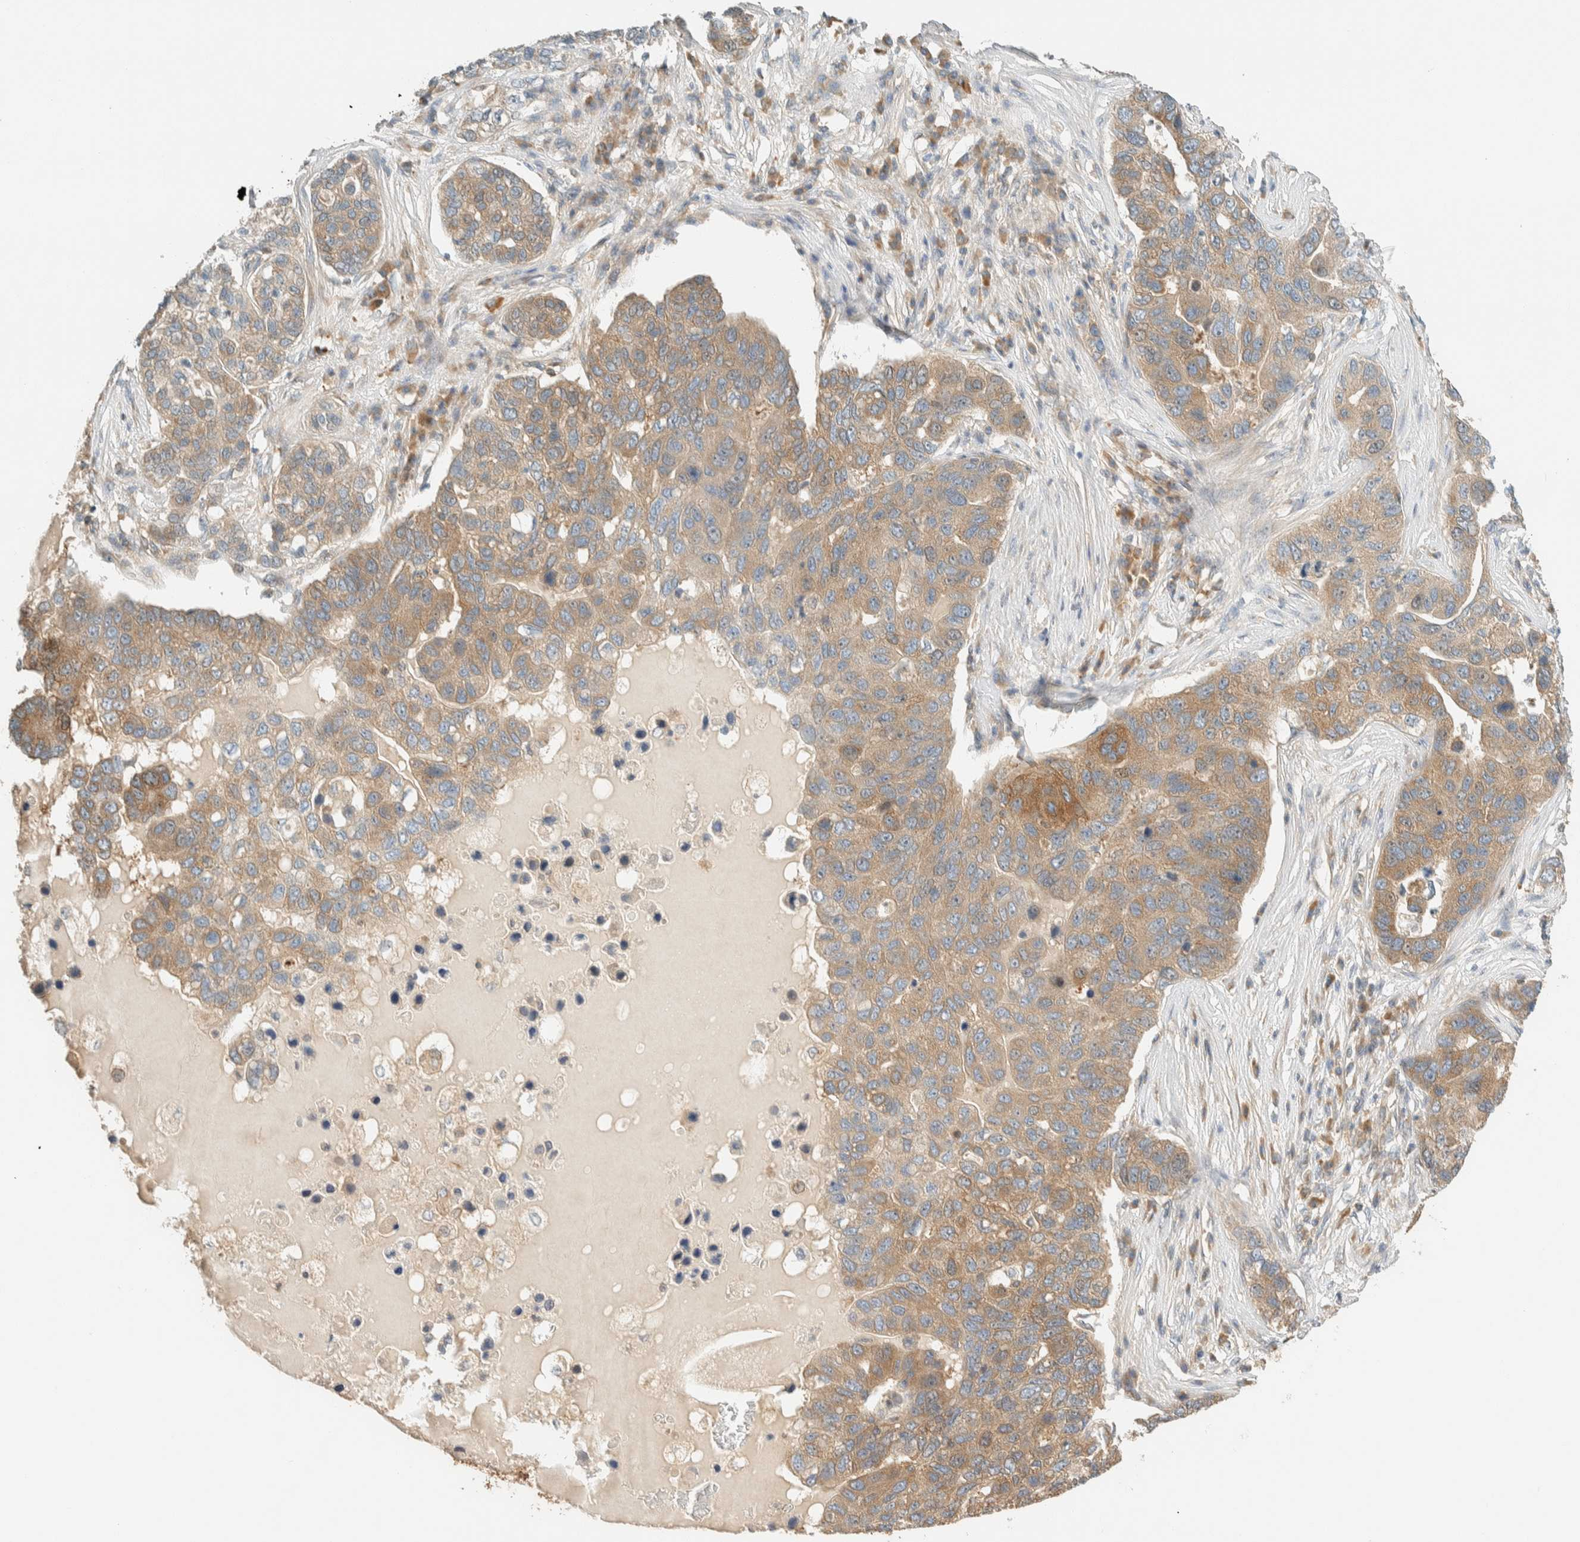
{"staining": {"intensity": "moderate", "quantity": ">75%", "location": "cytoplasmic/membranous"}, "tissue": "pancreatic cancer", "cell_type": "Tumor cells", "image_type": "cancer", "snomed": [{"axis": "morphology", "description": "Adenocarcinoma, NOS"}, {"axis": "topography", "description": "Pancreas"}], "caption": "Moderate cytoplasmic/membranous staining for a protein is appreciated in approximately >75% of tumor cells of pancreatic cancer using immunohistochemistry.", "gene": "ARFGEF1", "patient": {"sex": "female", "age": 61}}